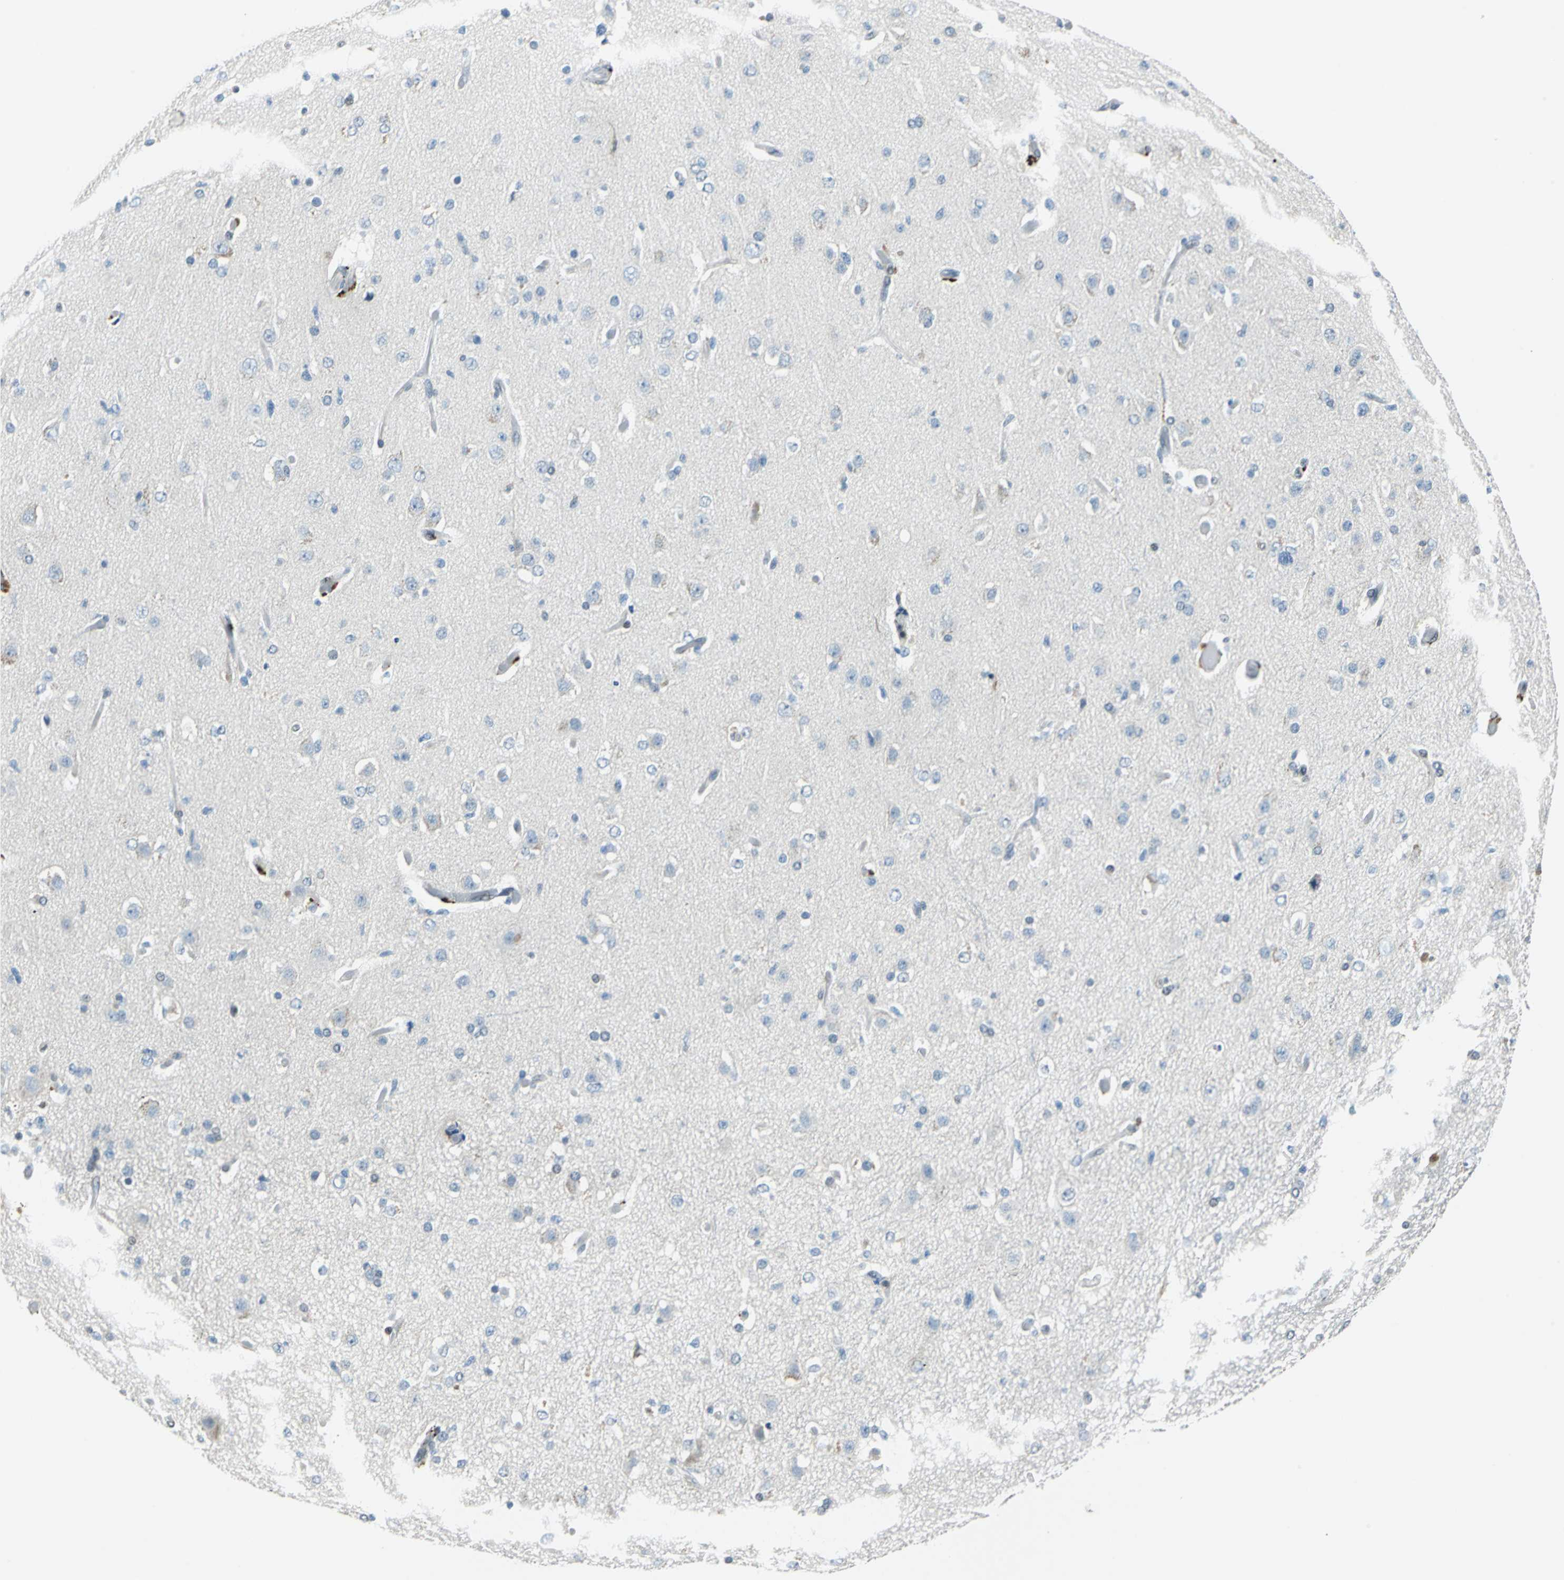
{"staining": {"intensity": "negative", "quantity": "none", "location": "none"}, "tissue": "glioma", "cell_type": "Tumor cells", "image_type": "cancer", "snomed": [{"axis": "morphology", "description": "Glioma, malignant, High grade"}, {"axis": "topography", "description": "Brain"}], "caption": "Tumor cells show no significant expression in malignant glioma (high-grade). (Brightfield microscopy of DAB (3,3'-diaminobenzidine) immunohistochemistry (IHC) at high magnification).", "gene": "HCFC2", "patient": {"sex": "male", "age": 33}}